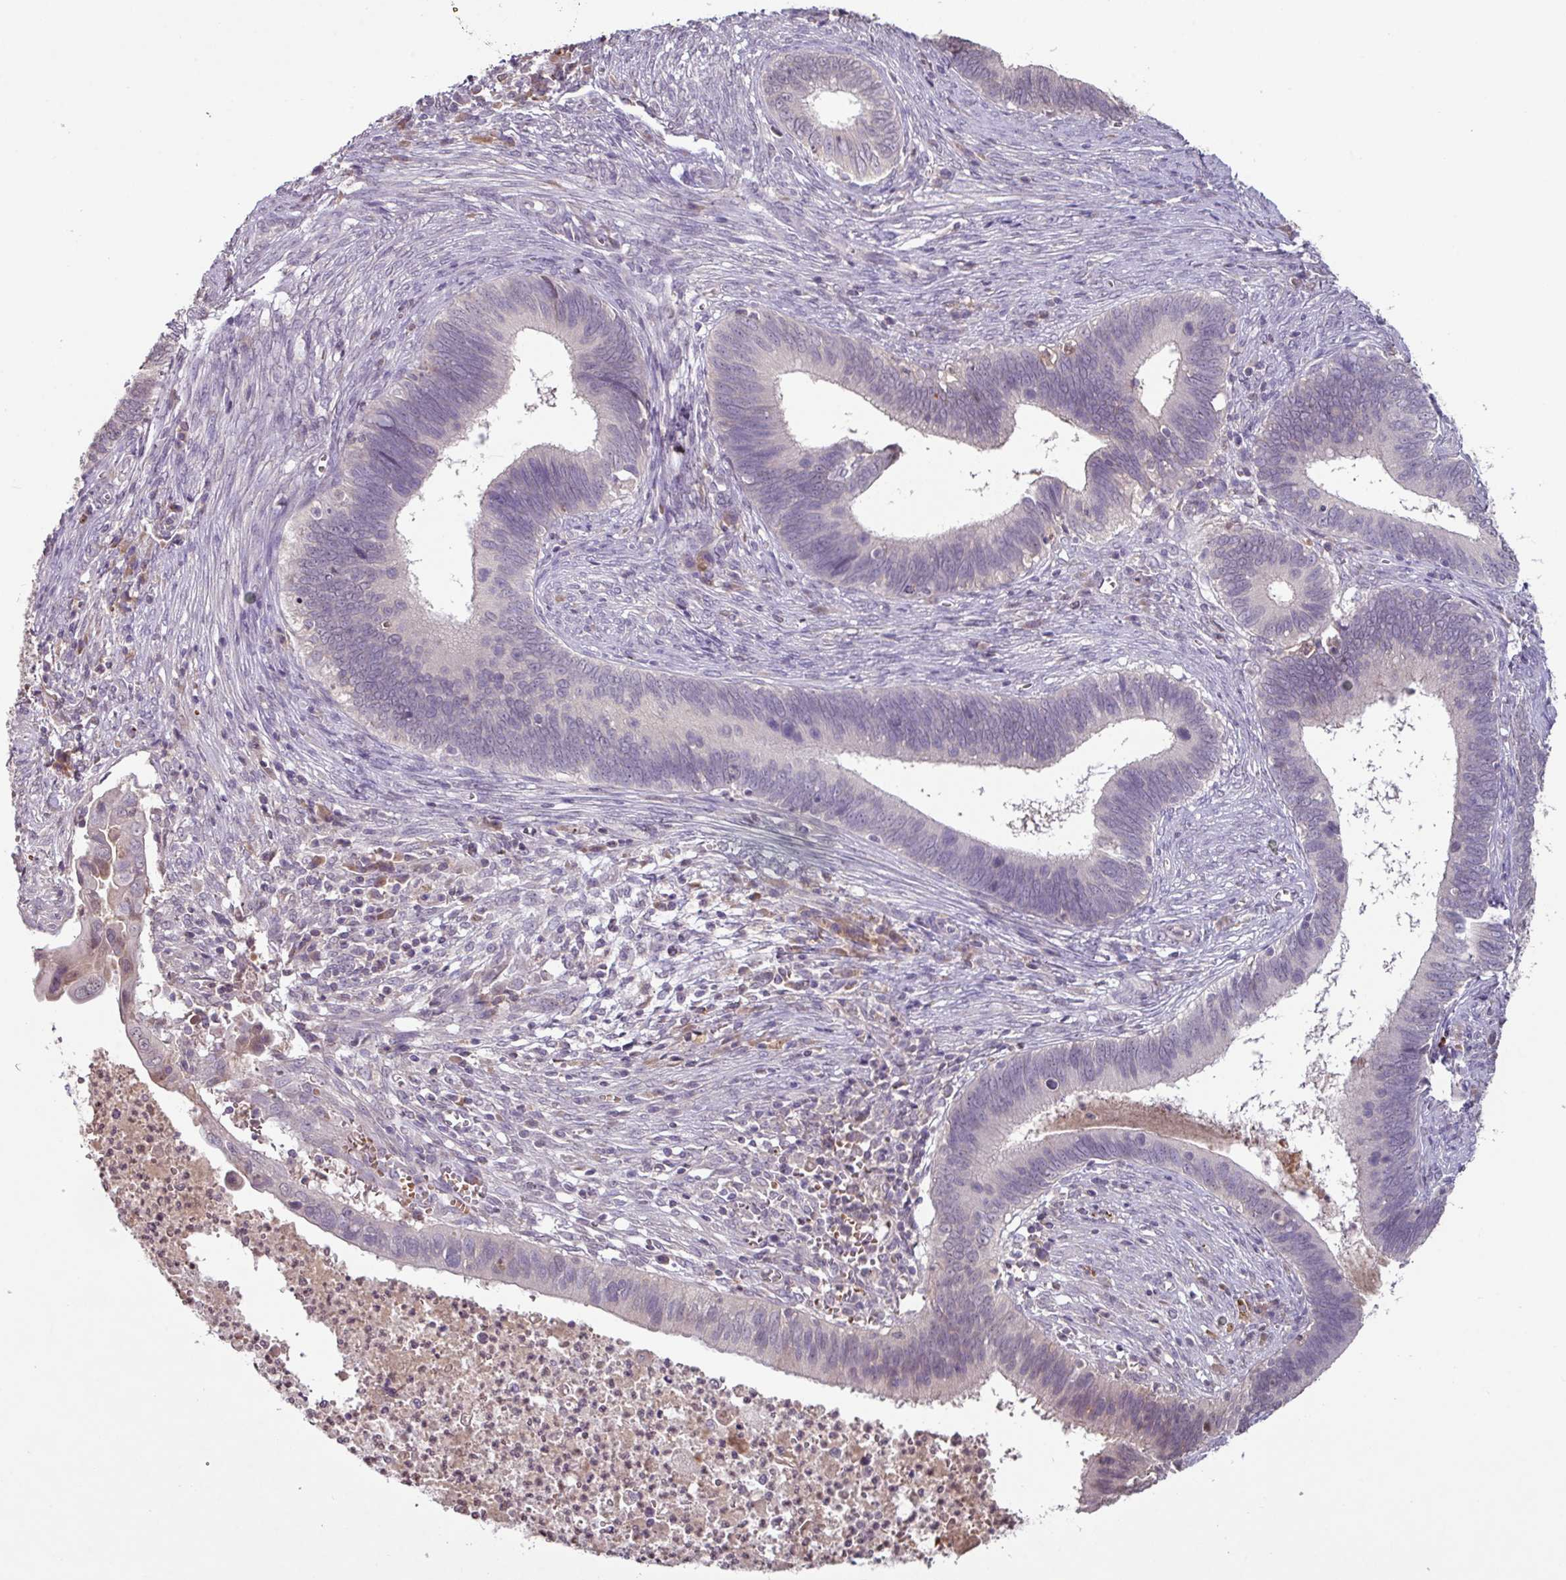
{"staining": {"intensity": "negative", "quantity": "none", "location": "none"}, "tissue": "cervical cancer", "cell_type": "Tumor cells", "image_type": "cancer", "snomed": [{"axis": "morphology", "description": "Adenocarcinoma, NOS"}, {"axis": "topography", "description": "Cervix"}], "caption": "Human cervical adenocarcinoma stained for a protein using immunohistochemistry (IHC) reveals no positivity in tumor cells.", "gene": "SLC5A10", "patient": {"sex": "female", "age": 42}}